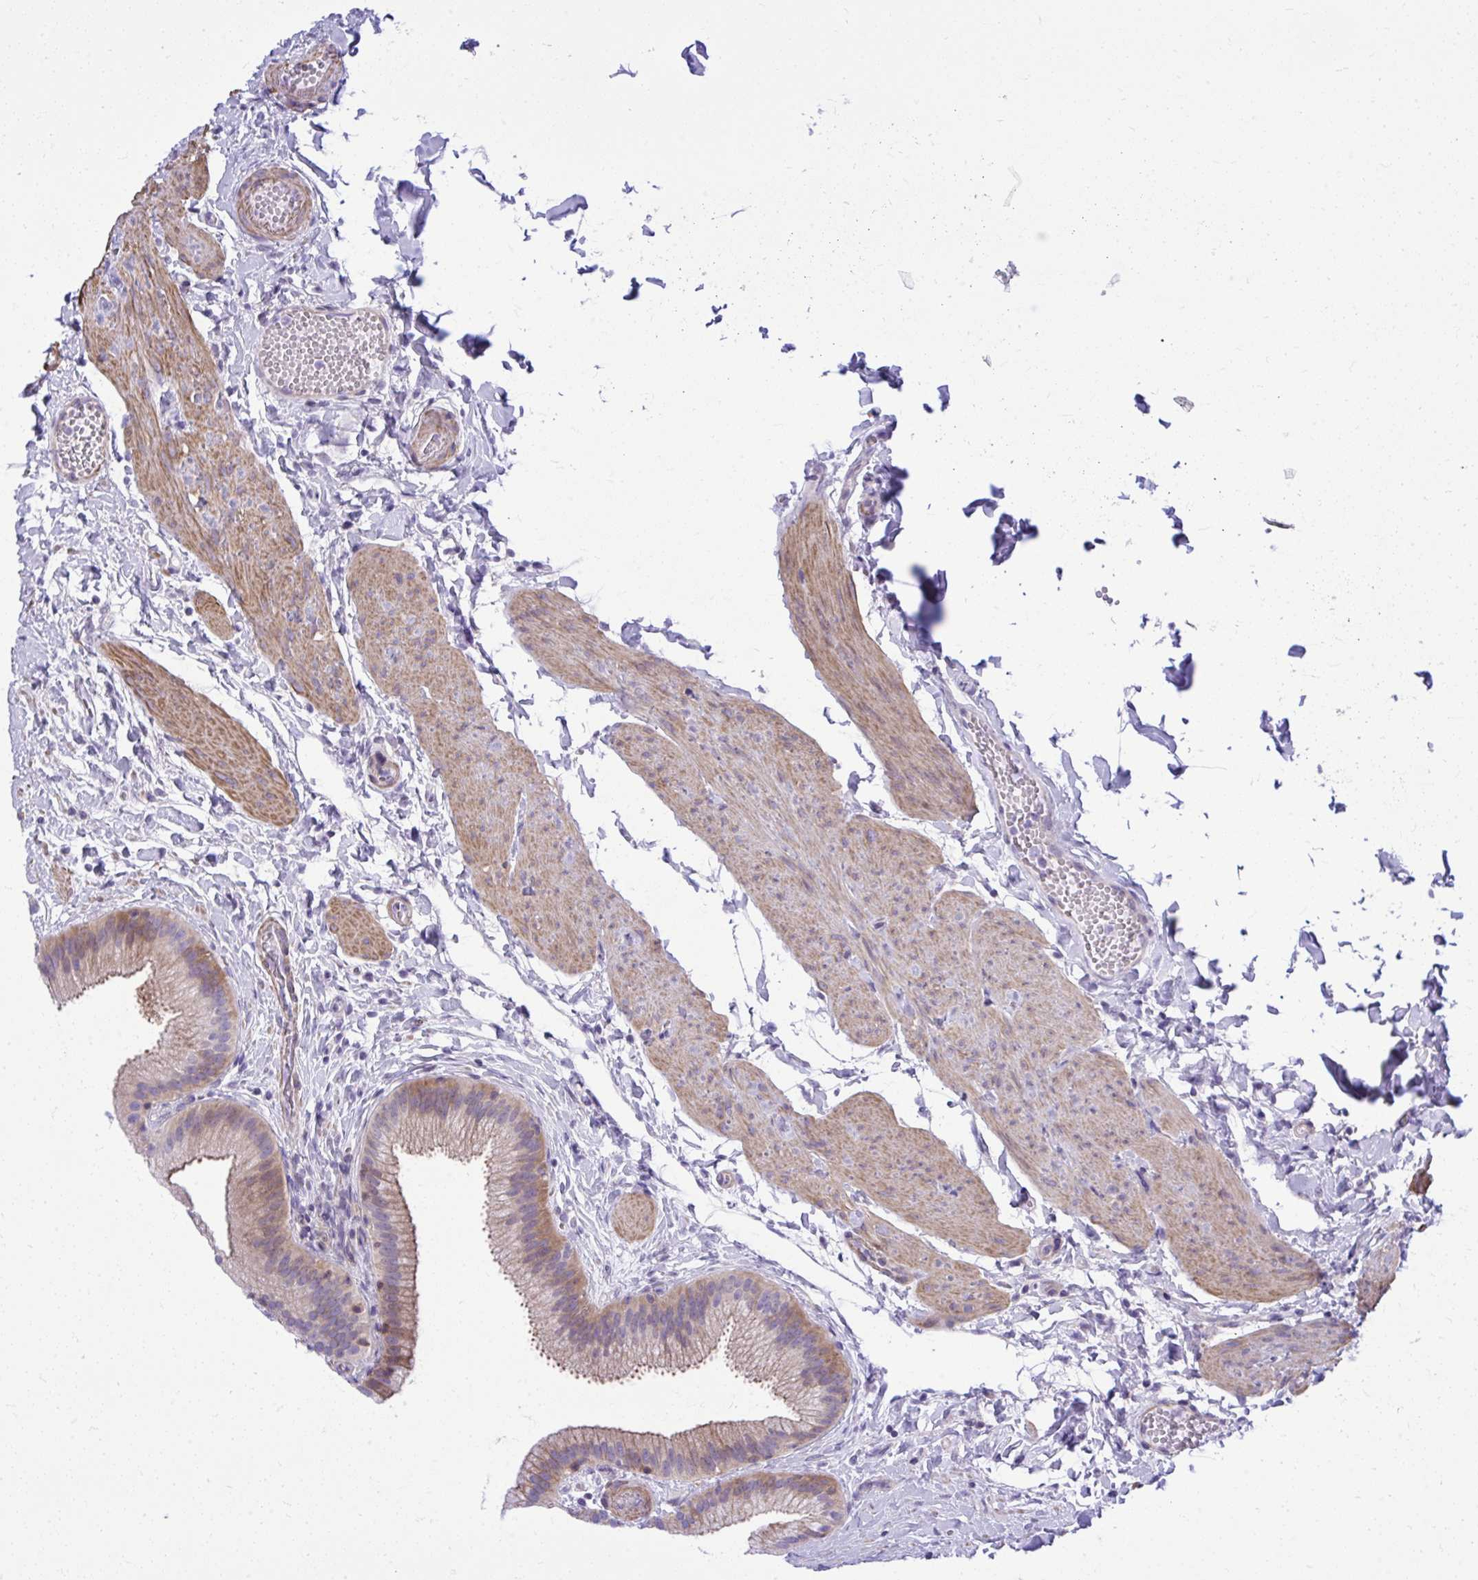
{"staining": {"intensity": "weak", "quantity": "25%-75%", "location": "cytoplasmic/membranous"}, "tissue": "gallbladder", "cell_type": "Glandular cells", "image_type": "normal", "snomed": [{"axis": "morphology", "description": "Normal tissue, NOS"}, {"axis": "topography", "description": "Gallbladder"}], "caption": "A high-resolution photomicrograph shows immunohistochemistry staining of unremarkable gallbladder, which reveals weak cytoplasmic/membranous staining in about 25%-75% of glandular cells.", "gene": "GRK4", "patient": {"sex": "female", "age": 63}}